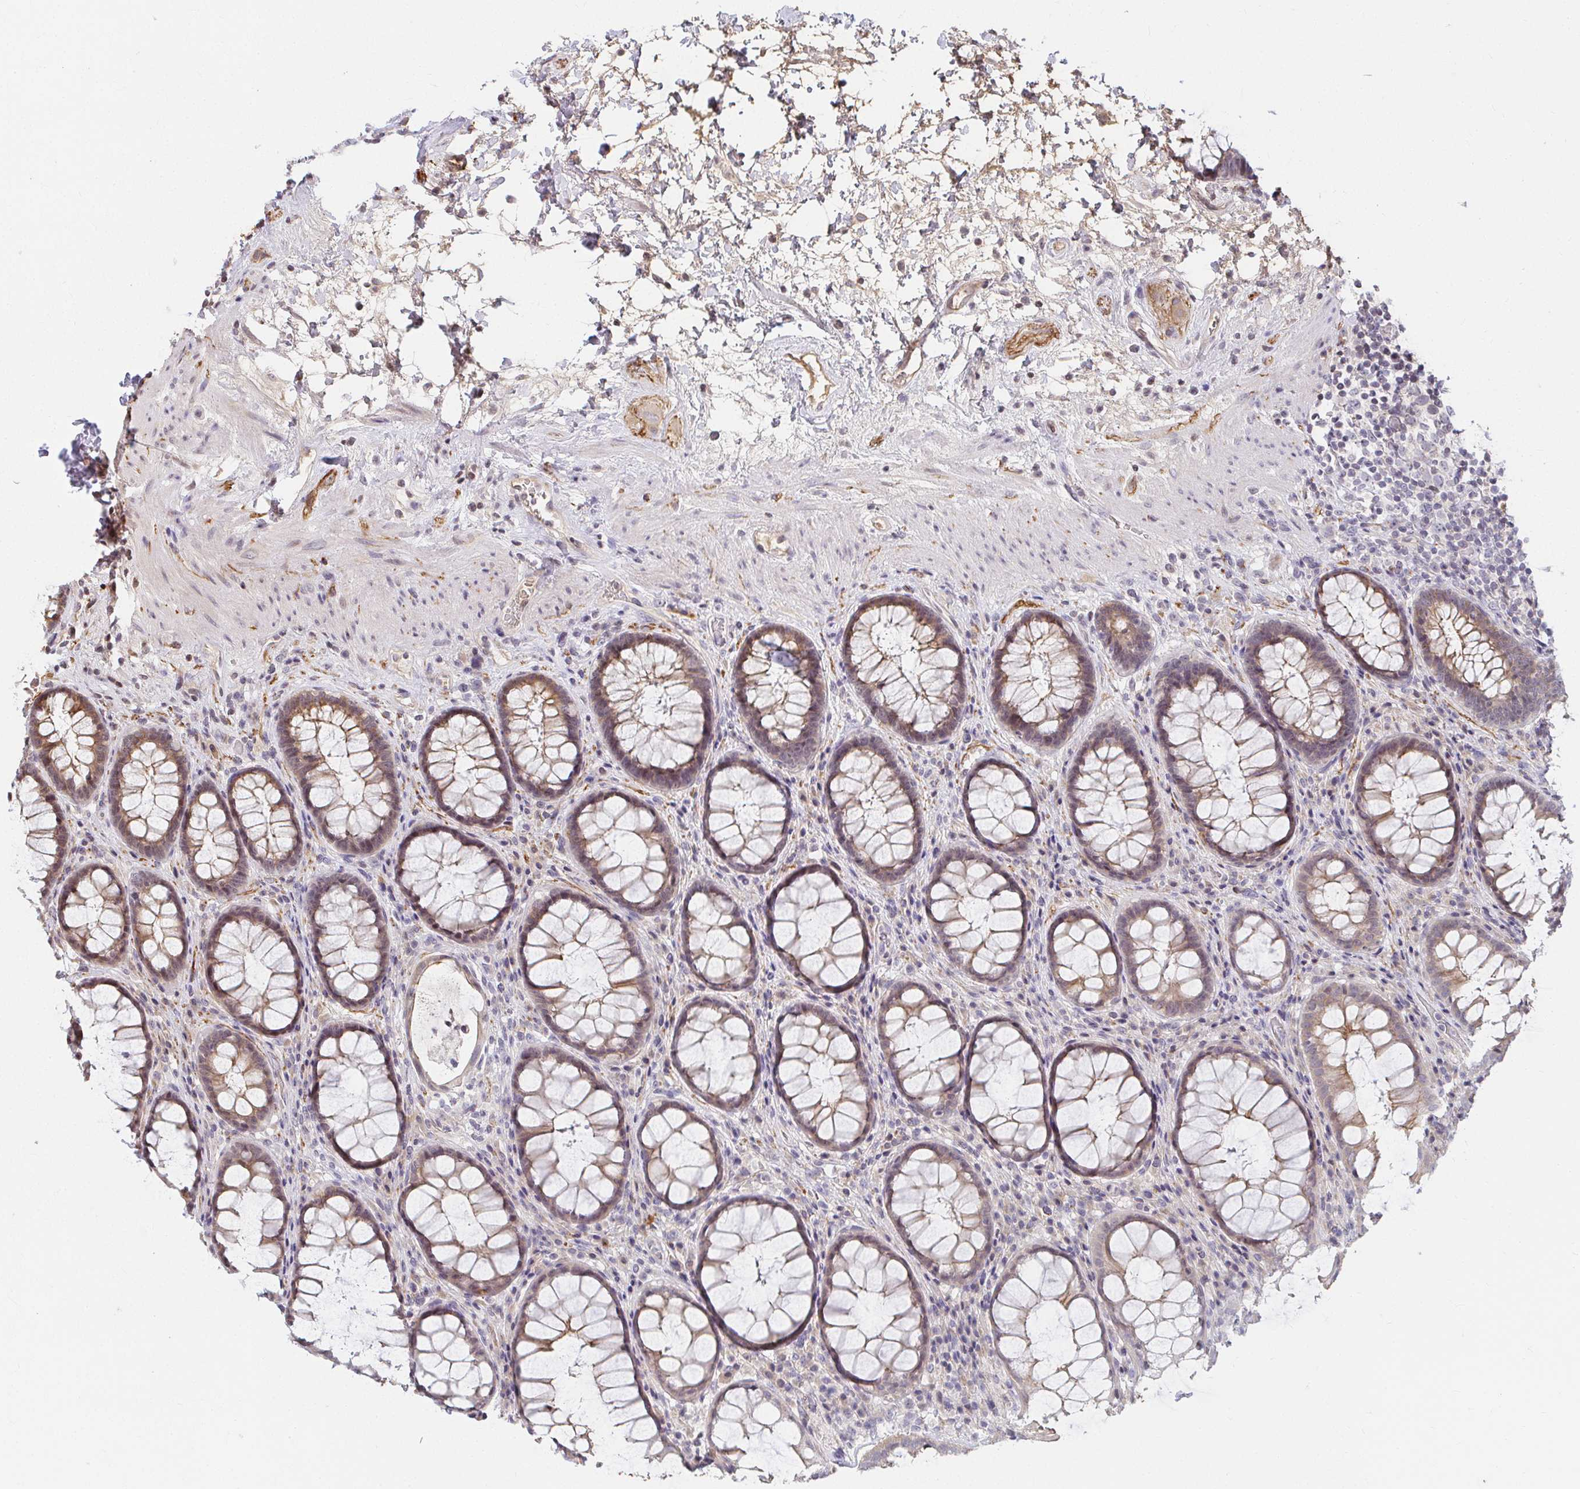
{"staining": {"intensity": "moderate", "quantity": "25%-75%", "location": "cytoplasmic/membranous"}, "tissue": "rectum", "cell_type": "Glandular cells", "image_type": "normal", "snomed": [{"axis": "morphology", "description": "Normal tissue, NOS"}, {"axis": "topography", "description": "Rectum"}], "caption": "Immunohistochemistry of benign human rectum shows medium levels of moderate cytoplasmic/membranous positivity in approximately 25%-75% of glandular cells. (IHC, brightfield microscopy, high magnification).", "gene": "ANK3", "patient": {"sex": "male", "age": 72}}